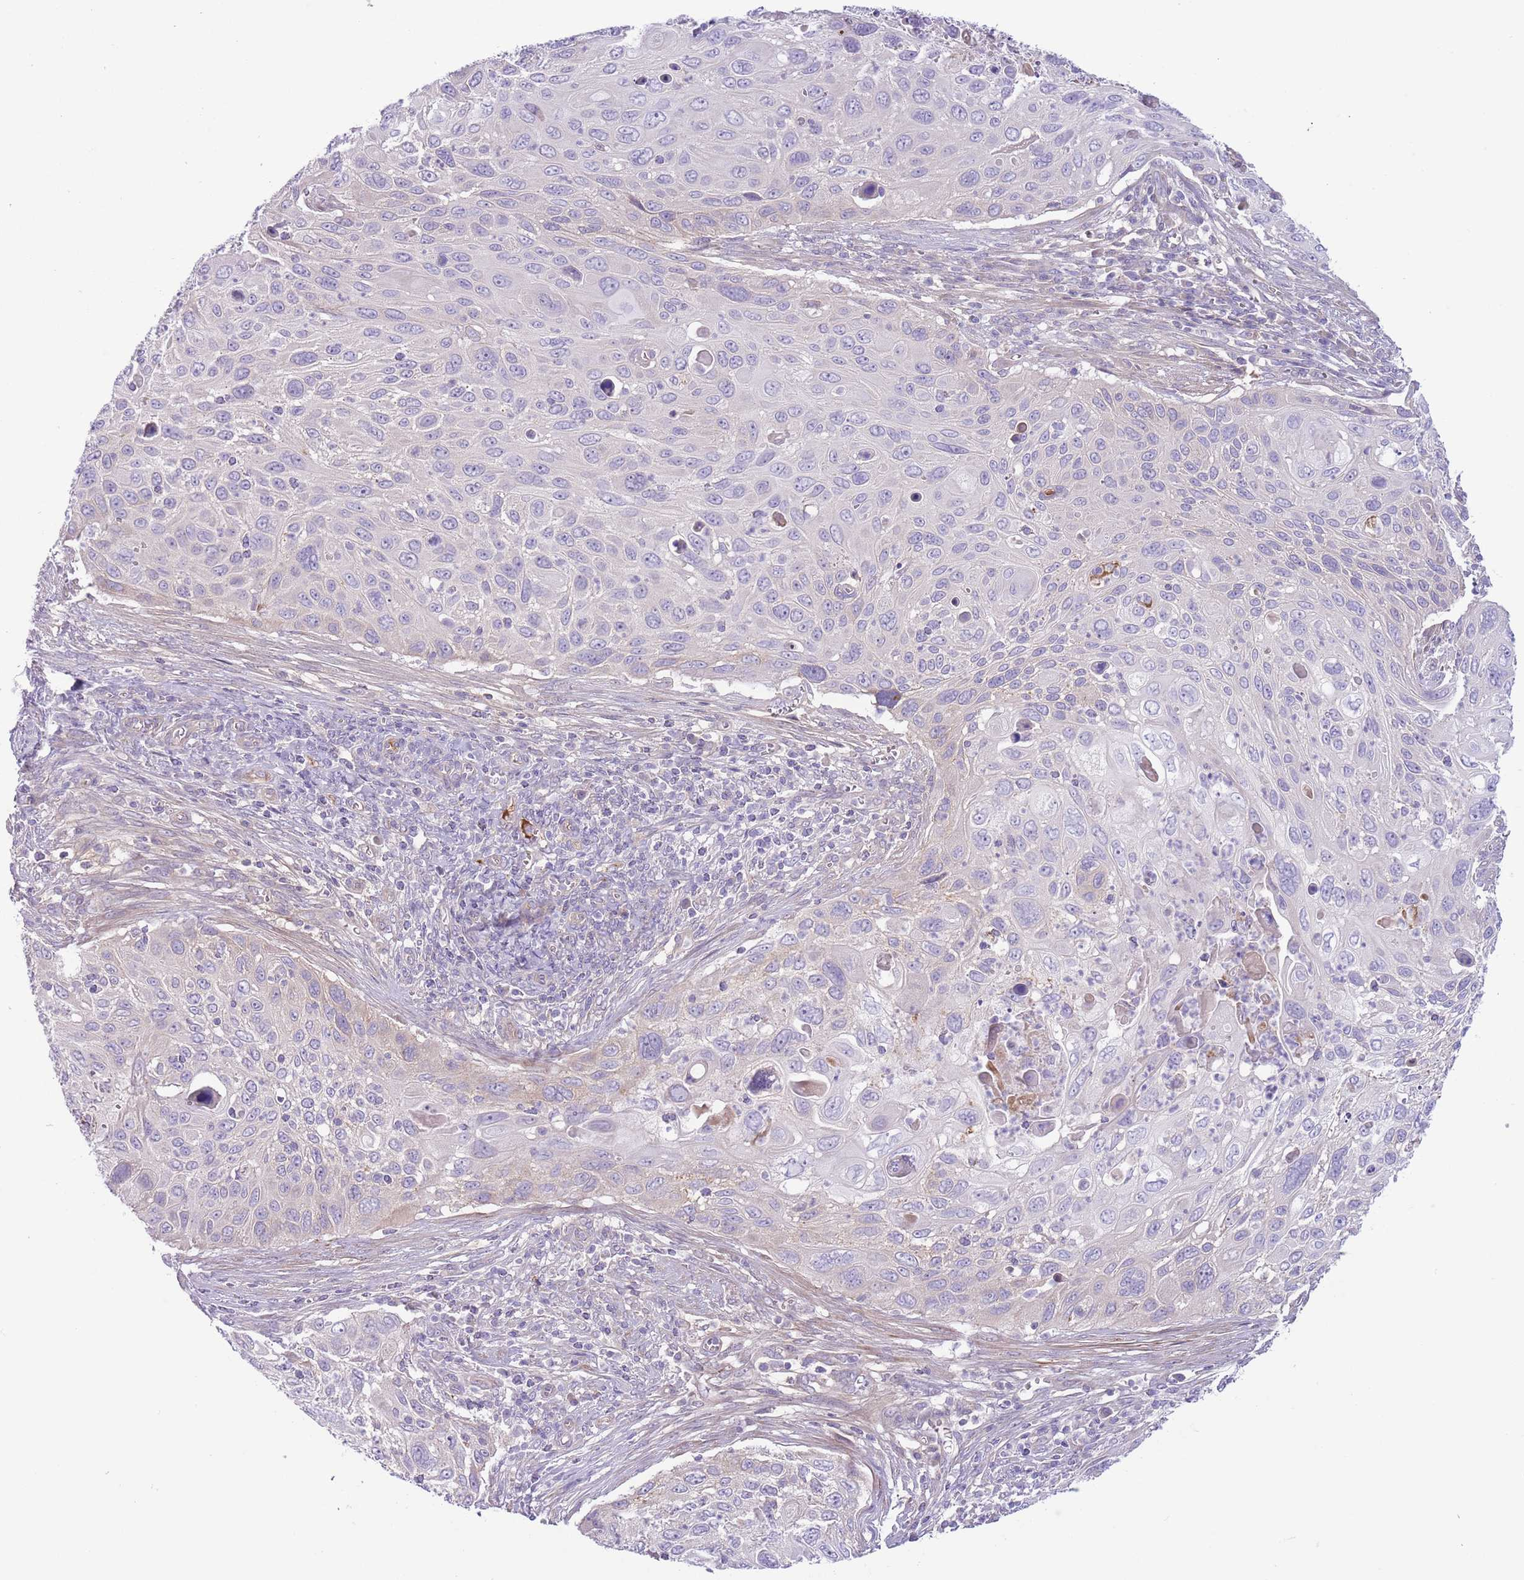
{"staining": {"intensity": "negative", "quantity": "none", "location": "none"}, "tissue": "cervical cancer", "cell_type": "Tumor cells", "image_type": "cancer", "snomed": [{"axis": "morphology", "description": "Squamous cell carcinoma, NOS"}, {"axis": "topography", "description": "Cervix"}], "caption": "This is an IHC micrograph of cervical cancer. There is no expression in tumor cells.", "gene": "CFH", "patient": {"sex": "female", "age": 70}}